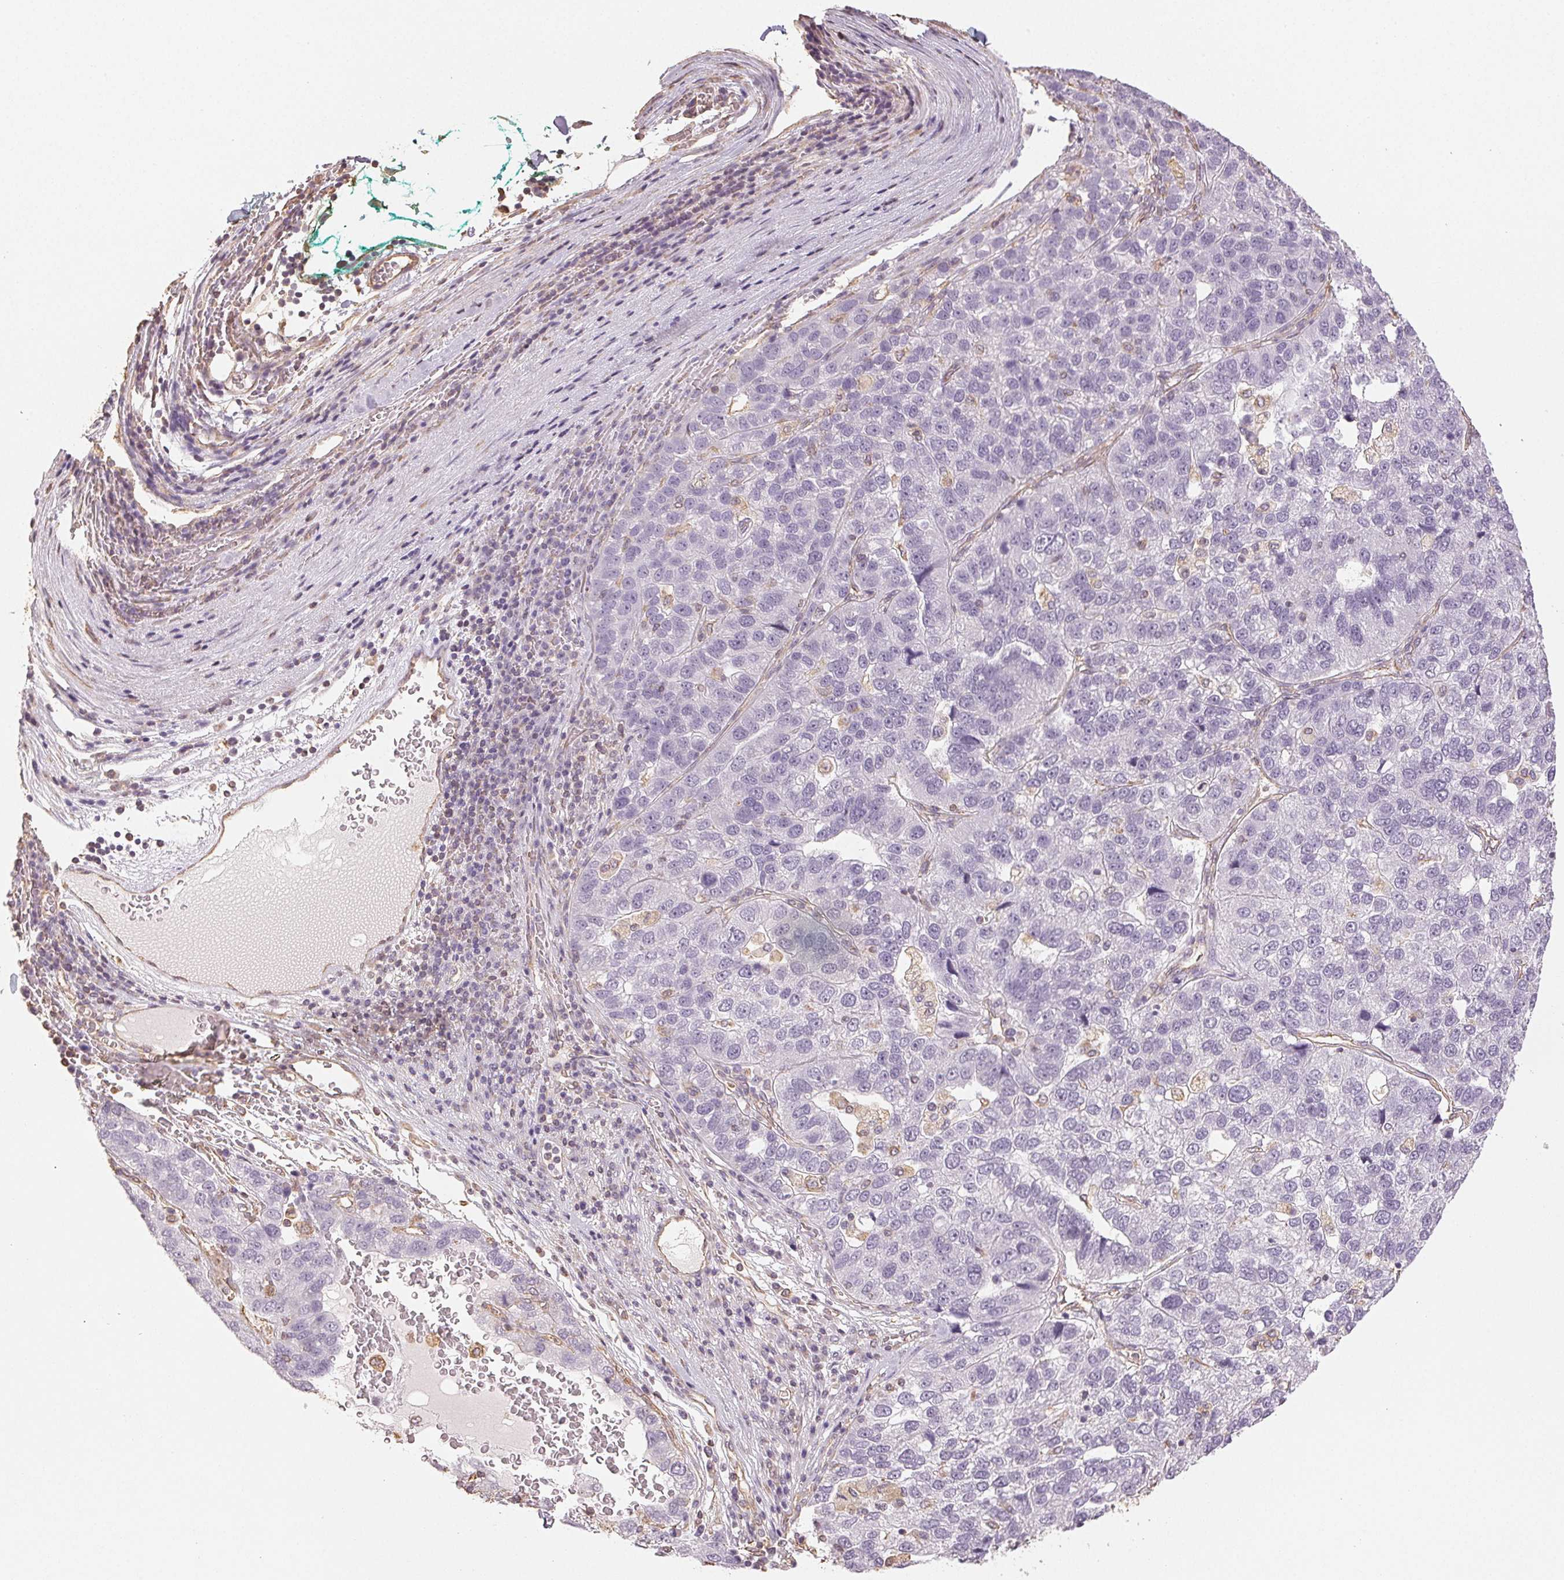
{"staining": {"intensity": "negative", "quantity": "none", "location": "none"}, "tissue": "pancreatic cancer", "cell_type": "Tumor cells", "image_type": "cancer", "snomed": [{"axis": "morphology", "description": "Adenocarcinoma, NOS"}, {"axis": "topography", "description": "Pancreas"}], "caption": "DAB immunohistochemical staining of pancreatic adenocarcinoma exhibits no significant expression in tumor cells.", "gene": "COL7A1", "patient": {"sex": "female", "age": 61}}